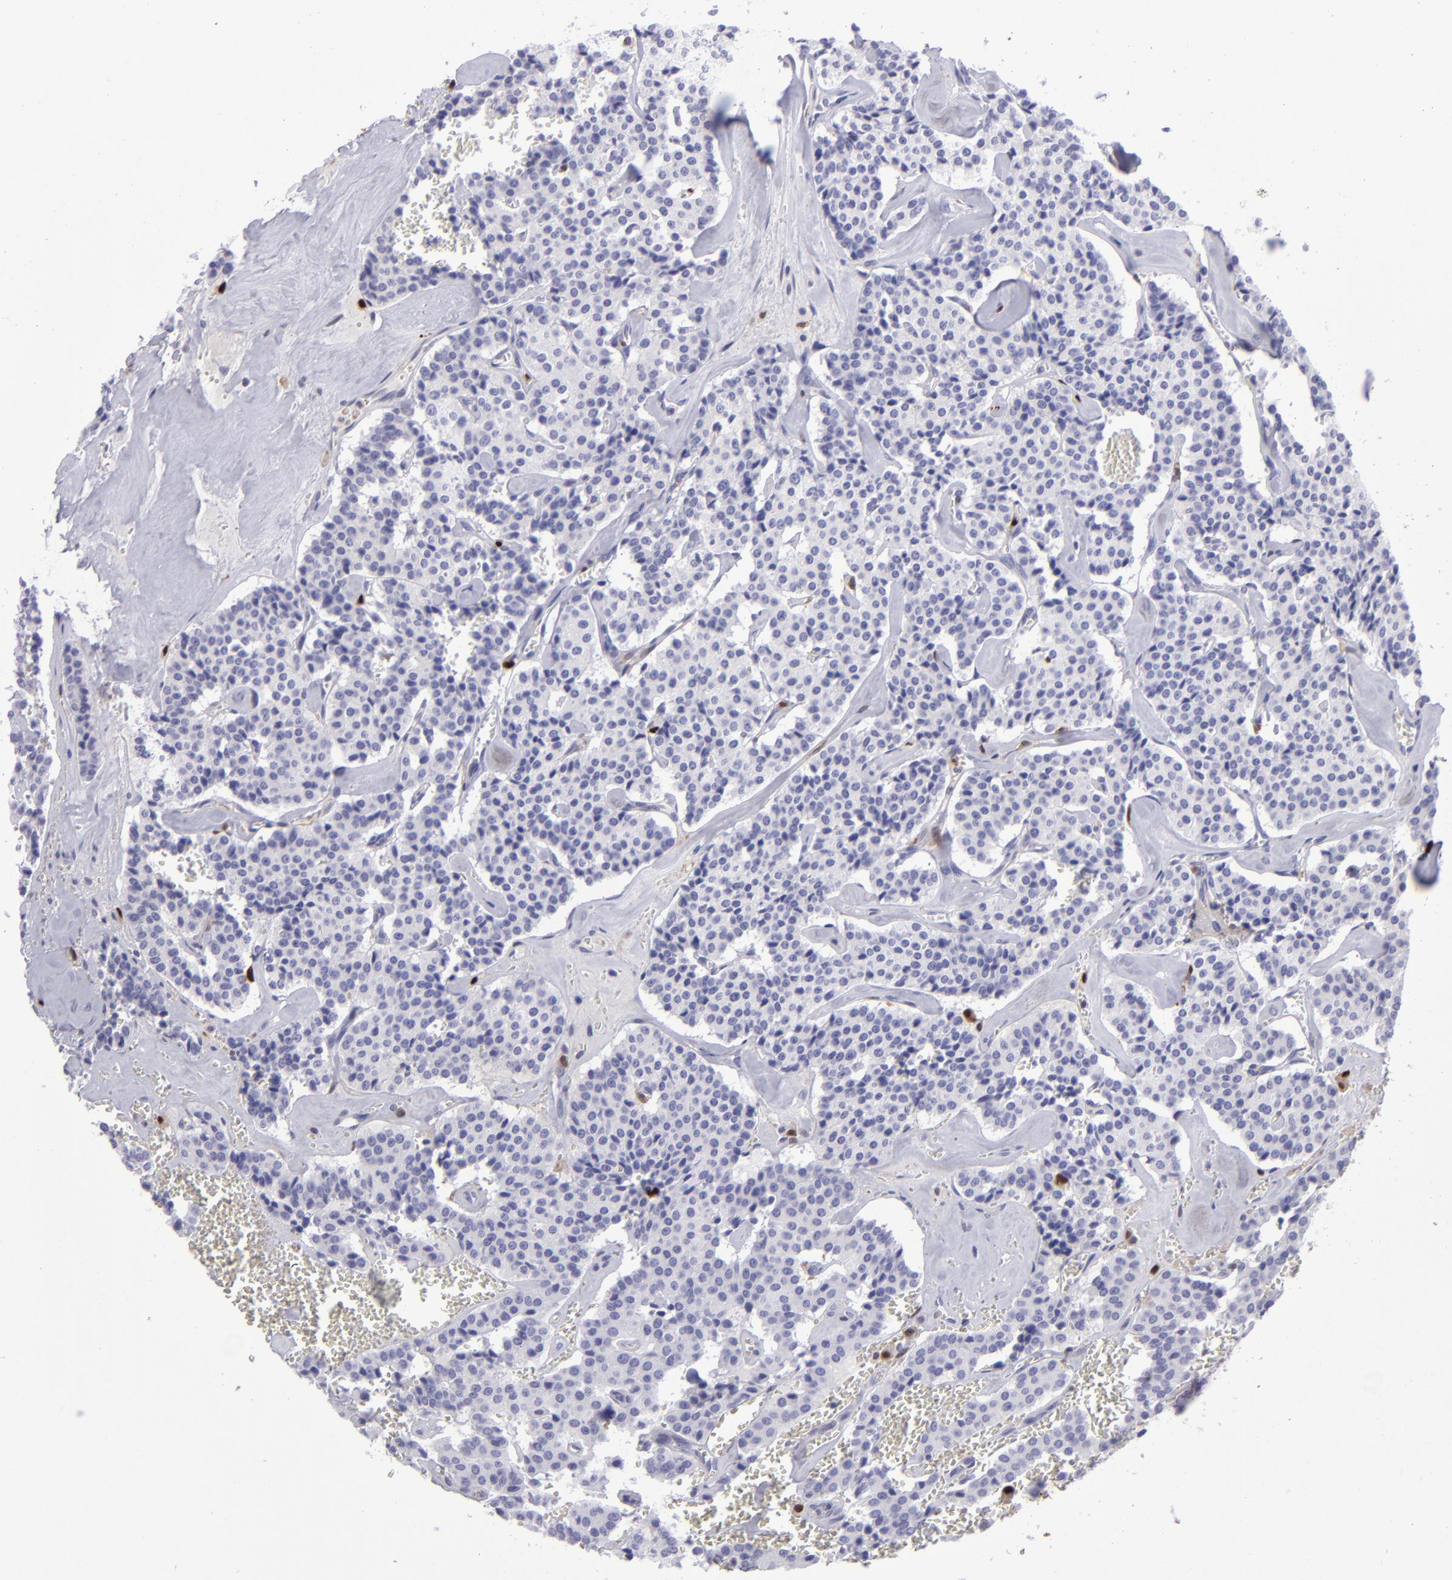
{"staining": {"intensity": "negative", "quantity": "none", "location": "none"}, "tissue": "carcinoid", "cell_type": "Tumor cells", "image_type": "cancer", "snomed": [{"axis": "morphology", "description": "Carcinoid, malignant, NOS"}, {"axis": "topography", "description": "Bronchus"}], "caption": "There is no significant staining in tumor cells of malignant carcinoid.", "gene": "TYMP", "patient": {"sex": "male", "age": 55}}